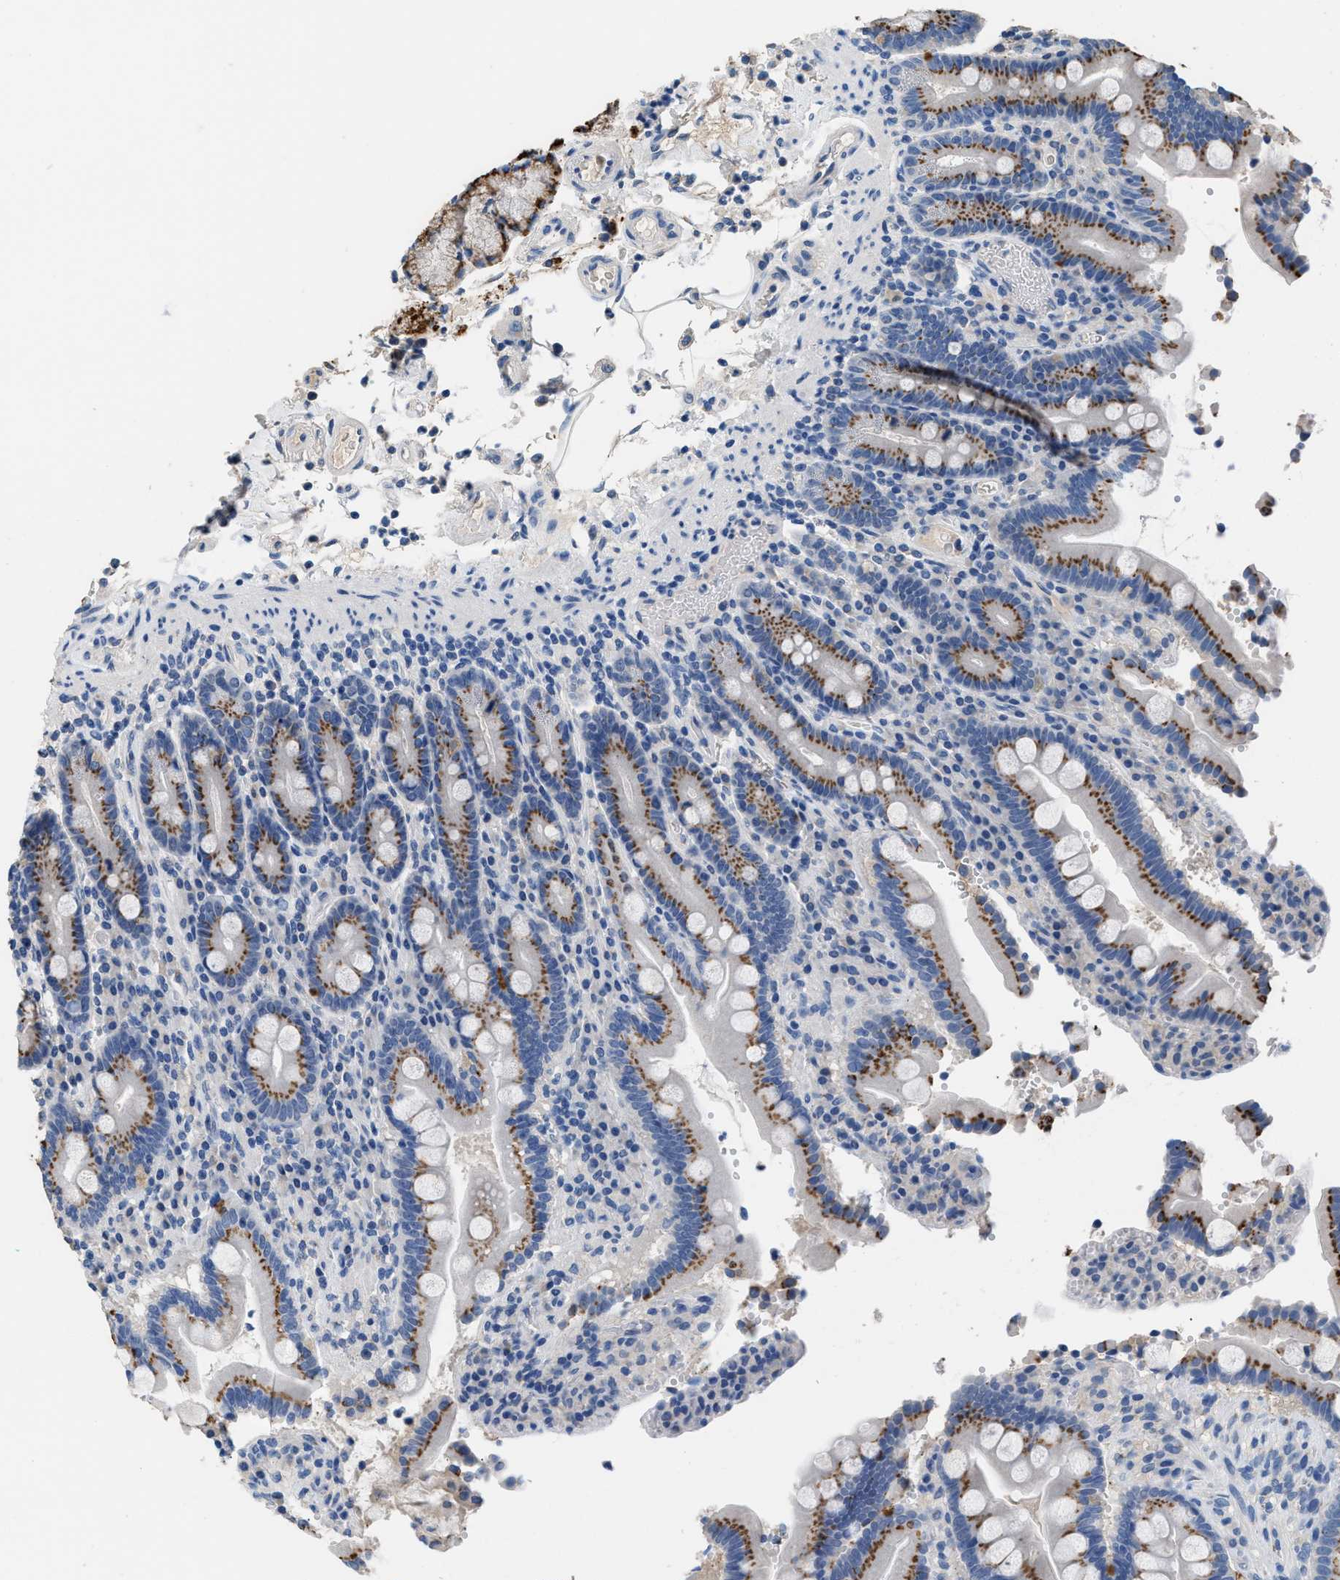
{"staining": {"intensity": "strong", "quantity": "25%-75%", "location": "cytoplasmic/membranous"}, "tissue": "duodenum", "cell_type": "Glandular cells", "image_type": "normal", "snomed": [{"axis": "morphology", "description": "Normal tissue, NOS"}, {"axis": "topography", "description": "Small intestine, NOS"}], "caption": "The photomicrograph shows staining of benign duodenum, revealing strong cytoplasmic/membranous protein expression (brown color) within glandular cells.", "gene": "GOLM1", "patient": {"sex": "female", "age": 71}}